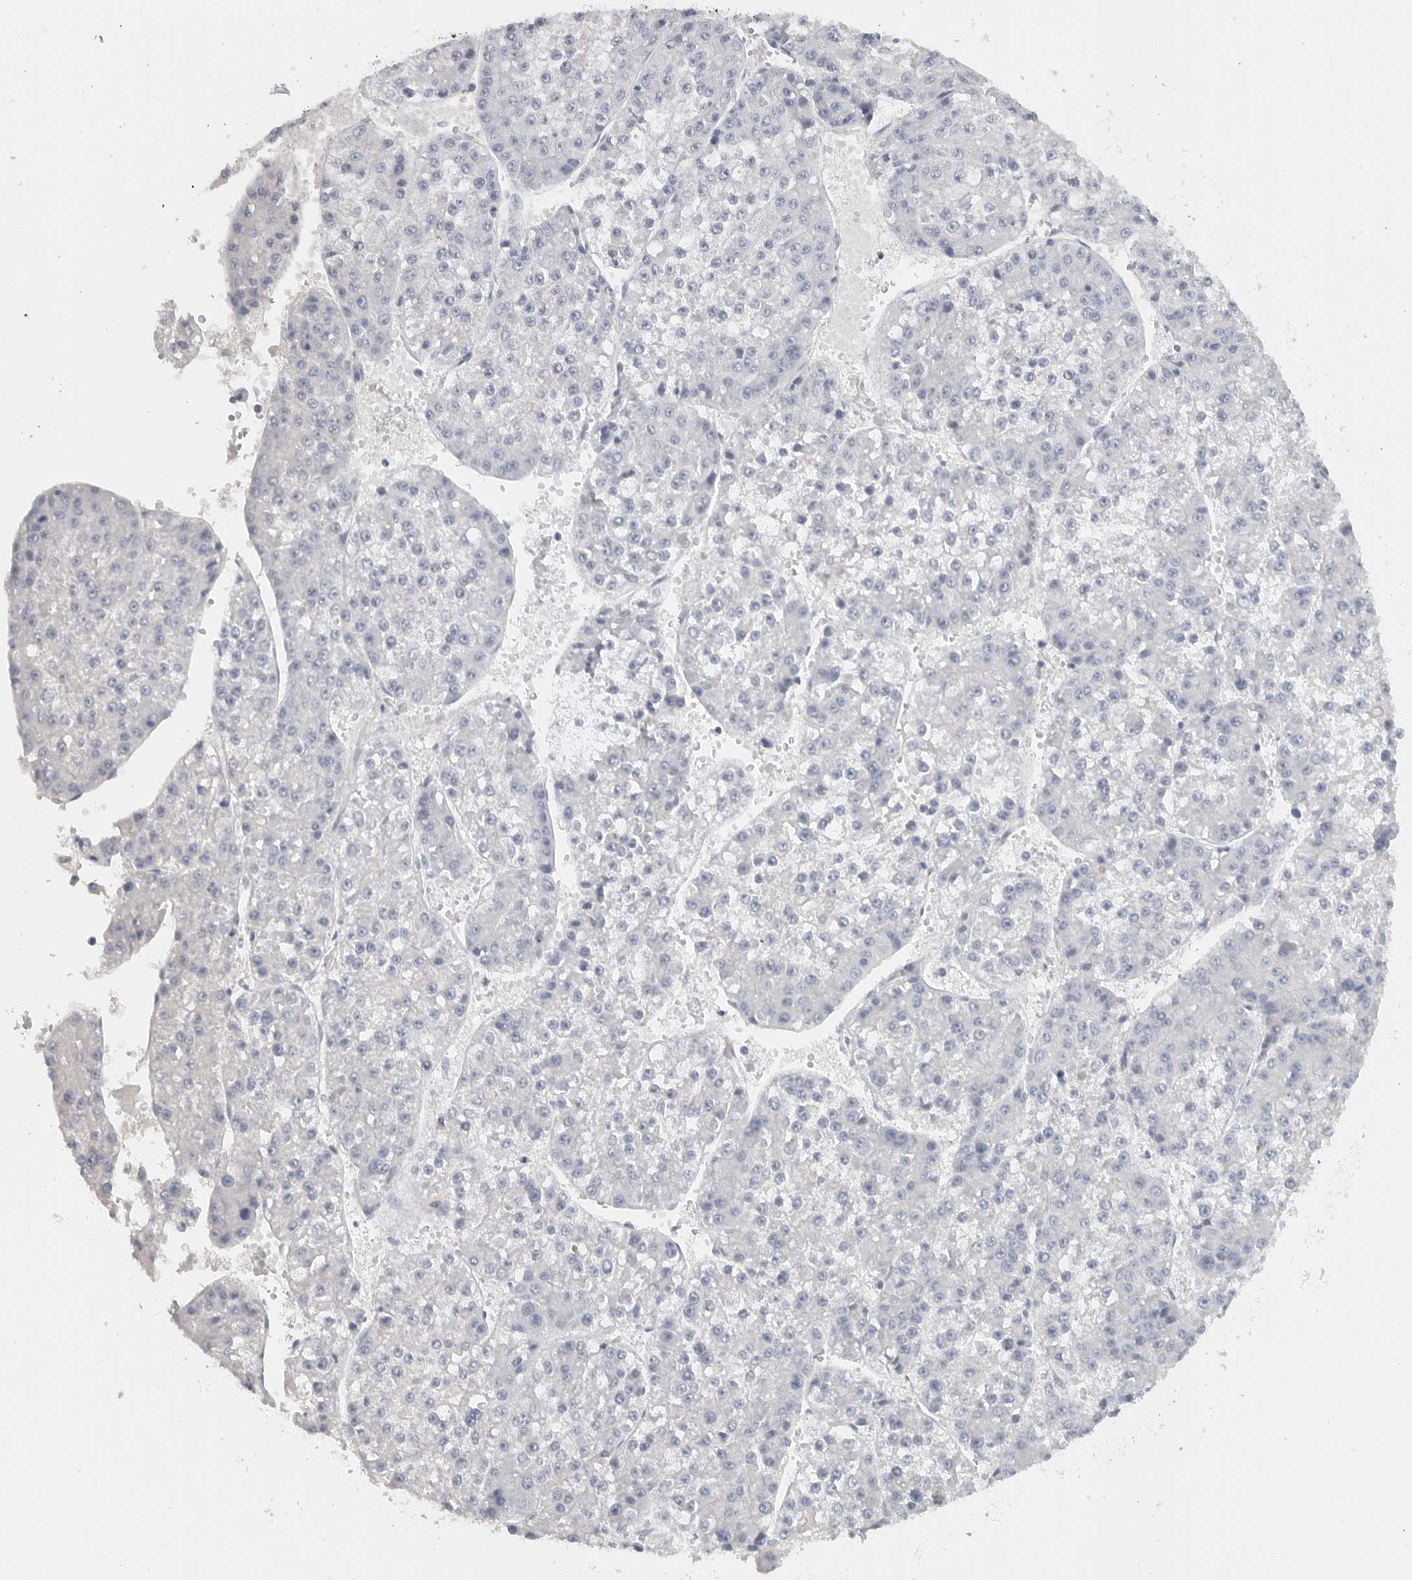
{"staining": {"intensity": "negative", "quantity": "none", "location": "none"}, "tissue": "liver cancer", "cell_type": "Tumor cells", "image_type": "cancer", "snomed": [{"axis": "morphology", "description": "Carcinoma, Hepatocellular, NOS"}, {"axis": "topography", "description": "Liver"}], "caption": "This is an IHC histopathology image of human liver cancer (hepatocellular carcinoma). There is no positivity in tumor cells.", "gene": "PAM", "patient": {"sex": "female", "age": 73}}